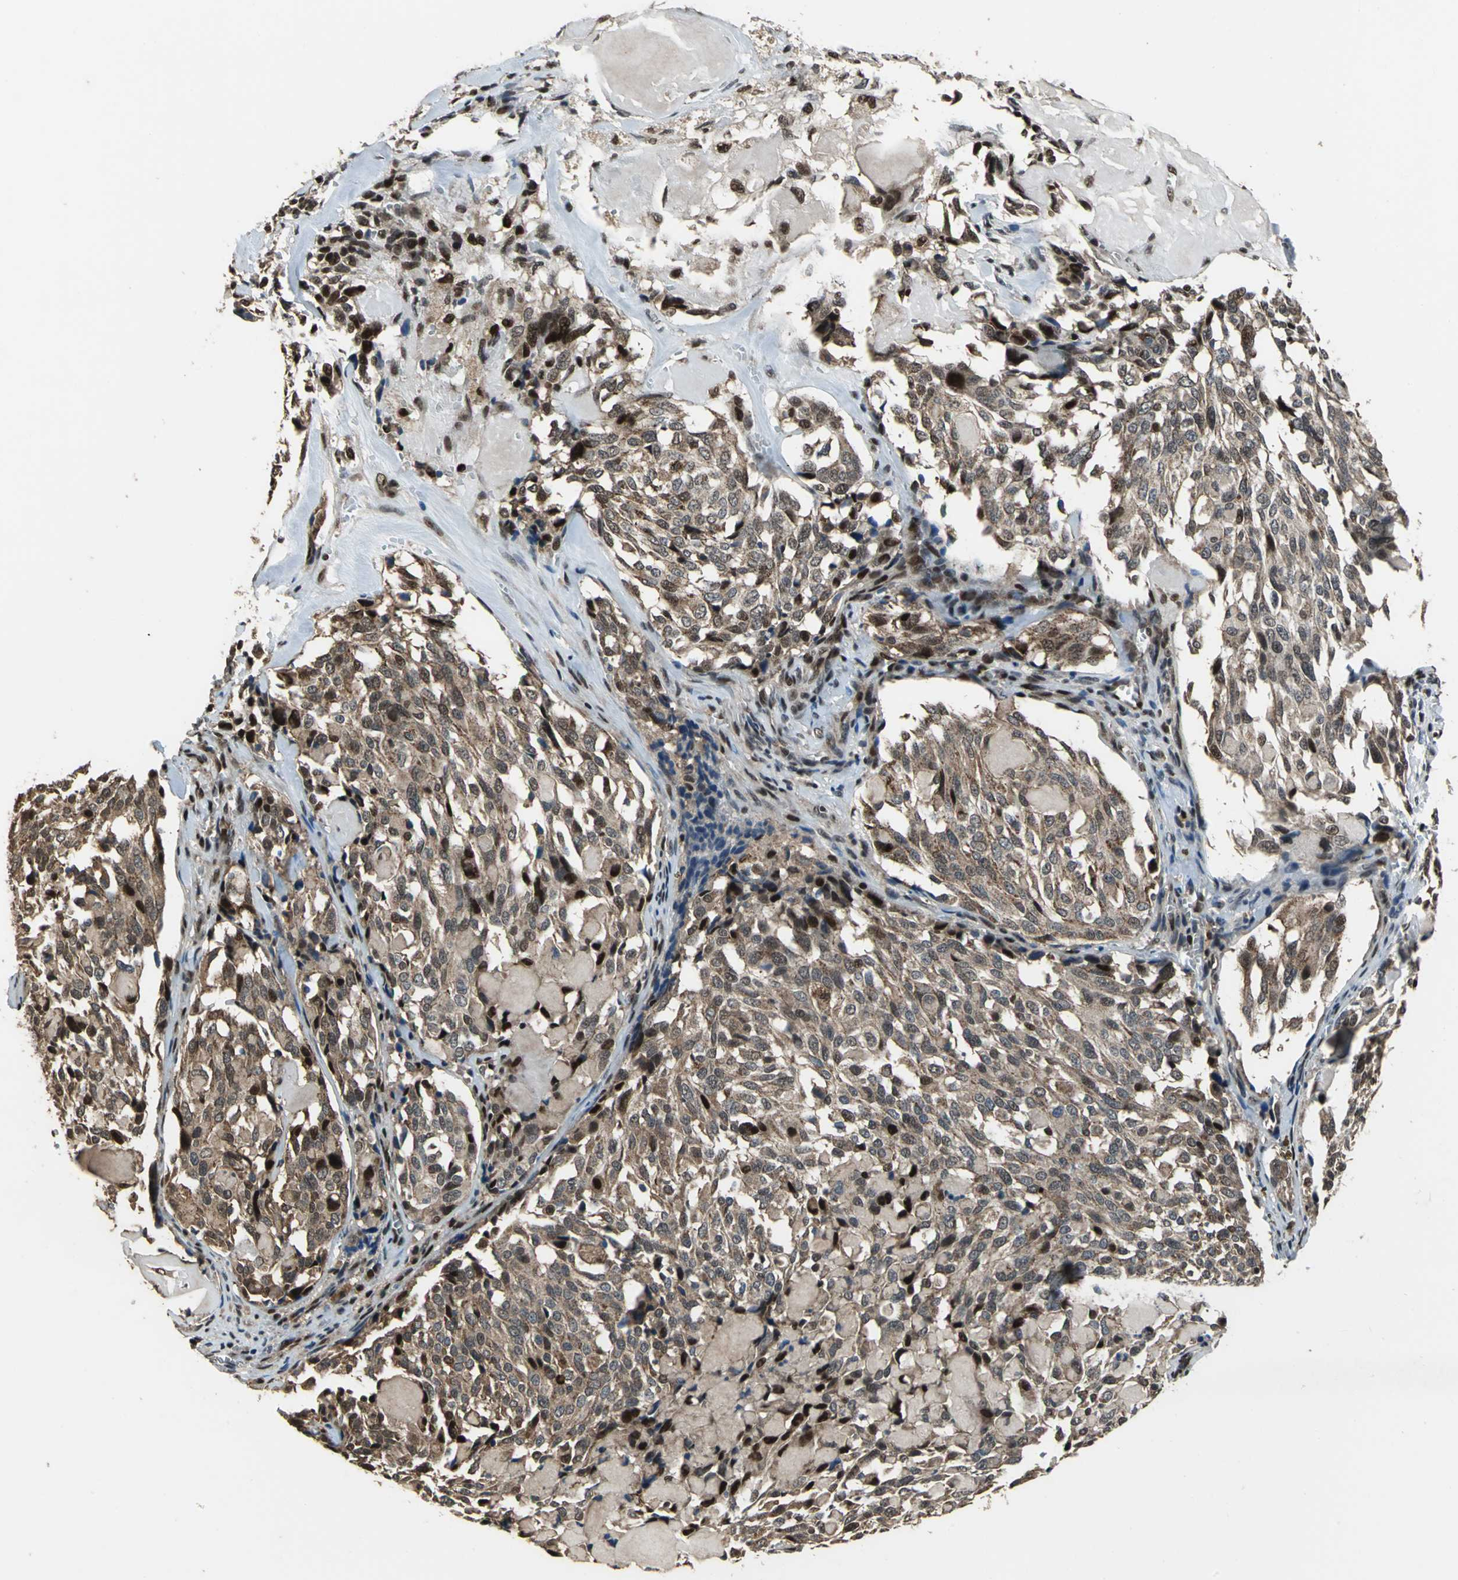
{"staining": {"intensity": "moderate", "quantity": ">75%", "location": "nuclear"}, "tissue": "thyroid cancer", "cell_type": "Tumor cells", "image_type": "cancer", "snomed": [{"axis": "morphology", "description": "Carcinoma, NOS"}, {"axis": "morphology", "description": "Carcinoid, malignant, NOS"}, {"axis": "topography", "description": "Thyroid gland"}], "caption": "There is medium levels of moderate nuclear expression in tumor cells of thyroid cancer, as demonstrated by immunohistochemical staining (brown color).", "gene": "MIS18BP1", "patient": {"sex": "male", "age": 33}}